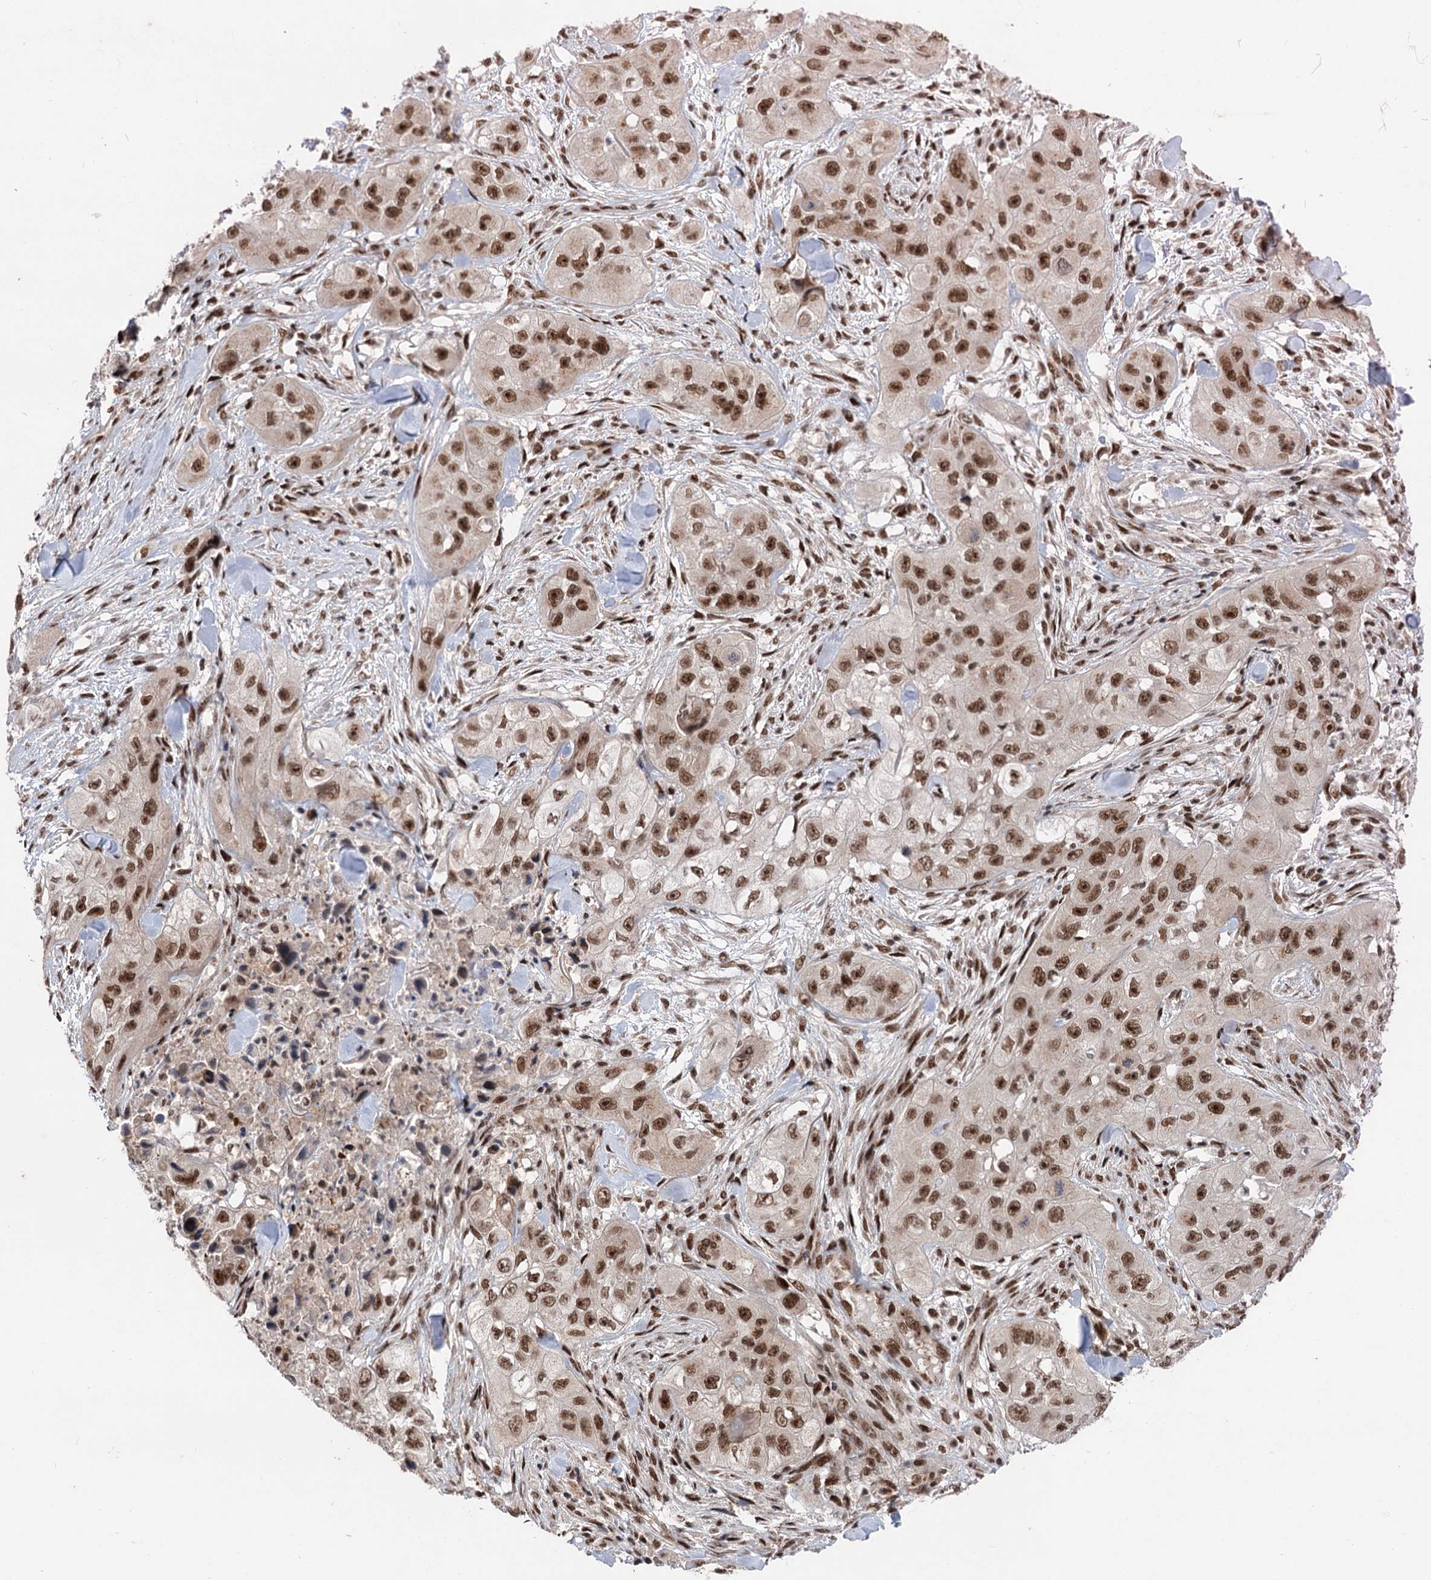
{"staining": {"intensity": "strong", "quantity": ">75%", "location": "nuclear"}, "tissue": "skin cancer", "cell_type": "Tumor cells", "image_type": "cancer", "snomed": [{"axis": "morphology", "description": "Squamous cell carcinoma, NOS"}, {"axis": "topography", "description": "Skin"}, {"axis": "topography", "description": "Subcutis"}], "caption": "A brown stain highlights strong nuclear expression of a protein in human skin cancer tumor cells.", "gene": "MAML1", "patient": {"sex": "male", "age": 73}}